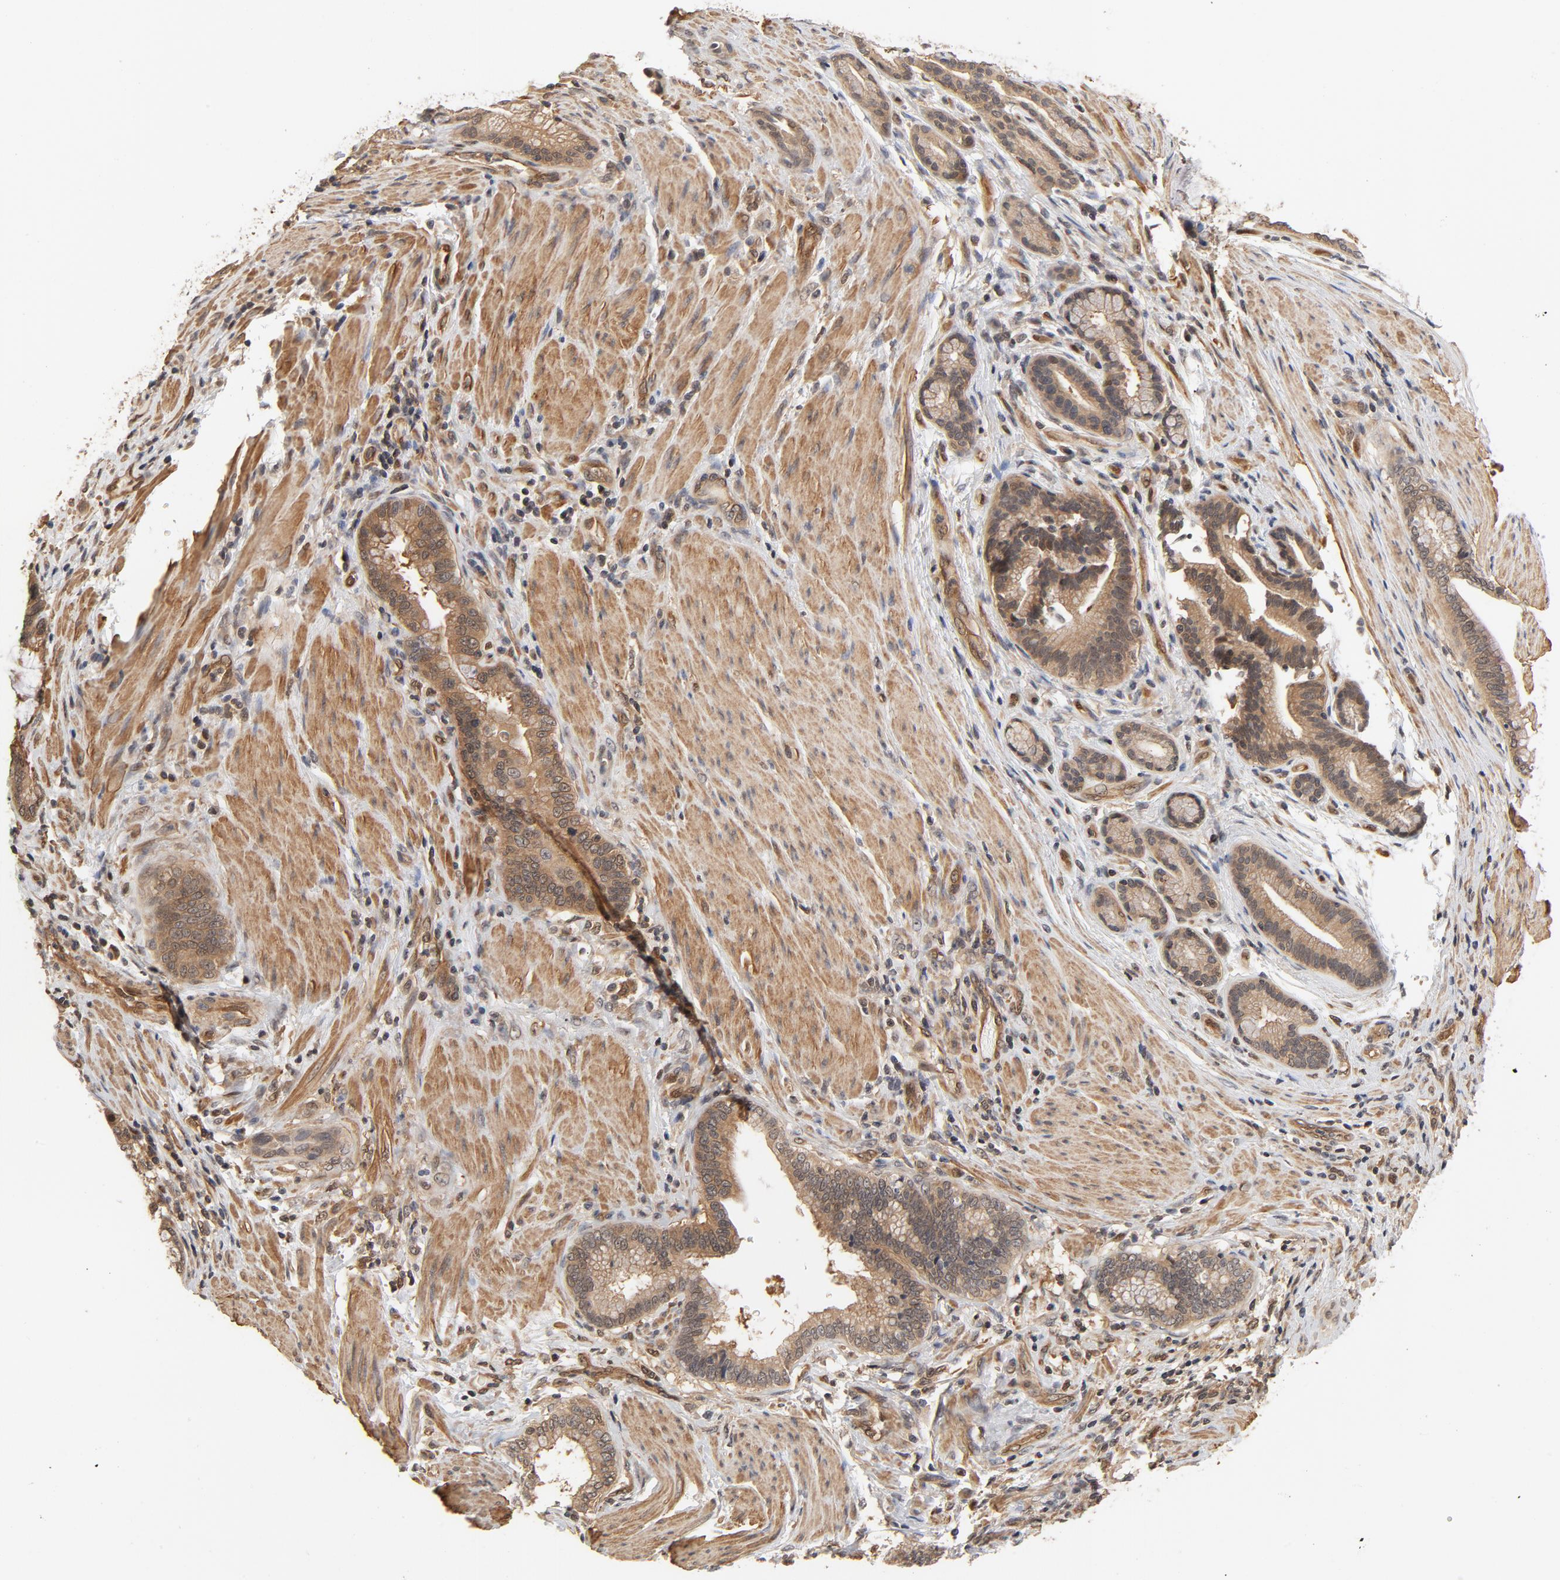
{"staining": {"intensity": "moderate", "quantity": ">75%", "location": "cytoplasmic/membranous"}, "tissue": "pancreatic cancer", "cell_type": "Tumor cells", "image_type": "cancer", "snomed": [{"axis": "morphology", "description": "Adenocarcinoma, NOS"}, {"axis": "topography", "description": "Pancreas"}], "caption": "Pancreatic cancer tissue exhibits moderate cytoplasmic/membranous positivity in about >75% of tumor cells", "gene": "CDC37", "patient": {"sex": "female", "age": 64}}